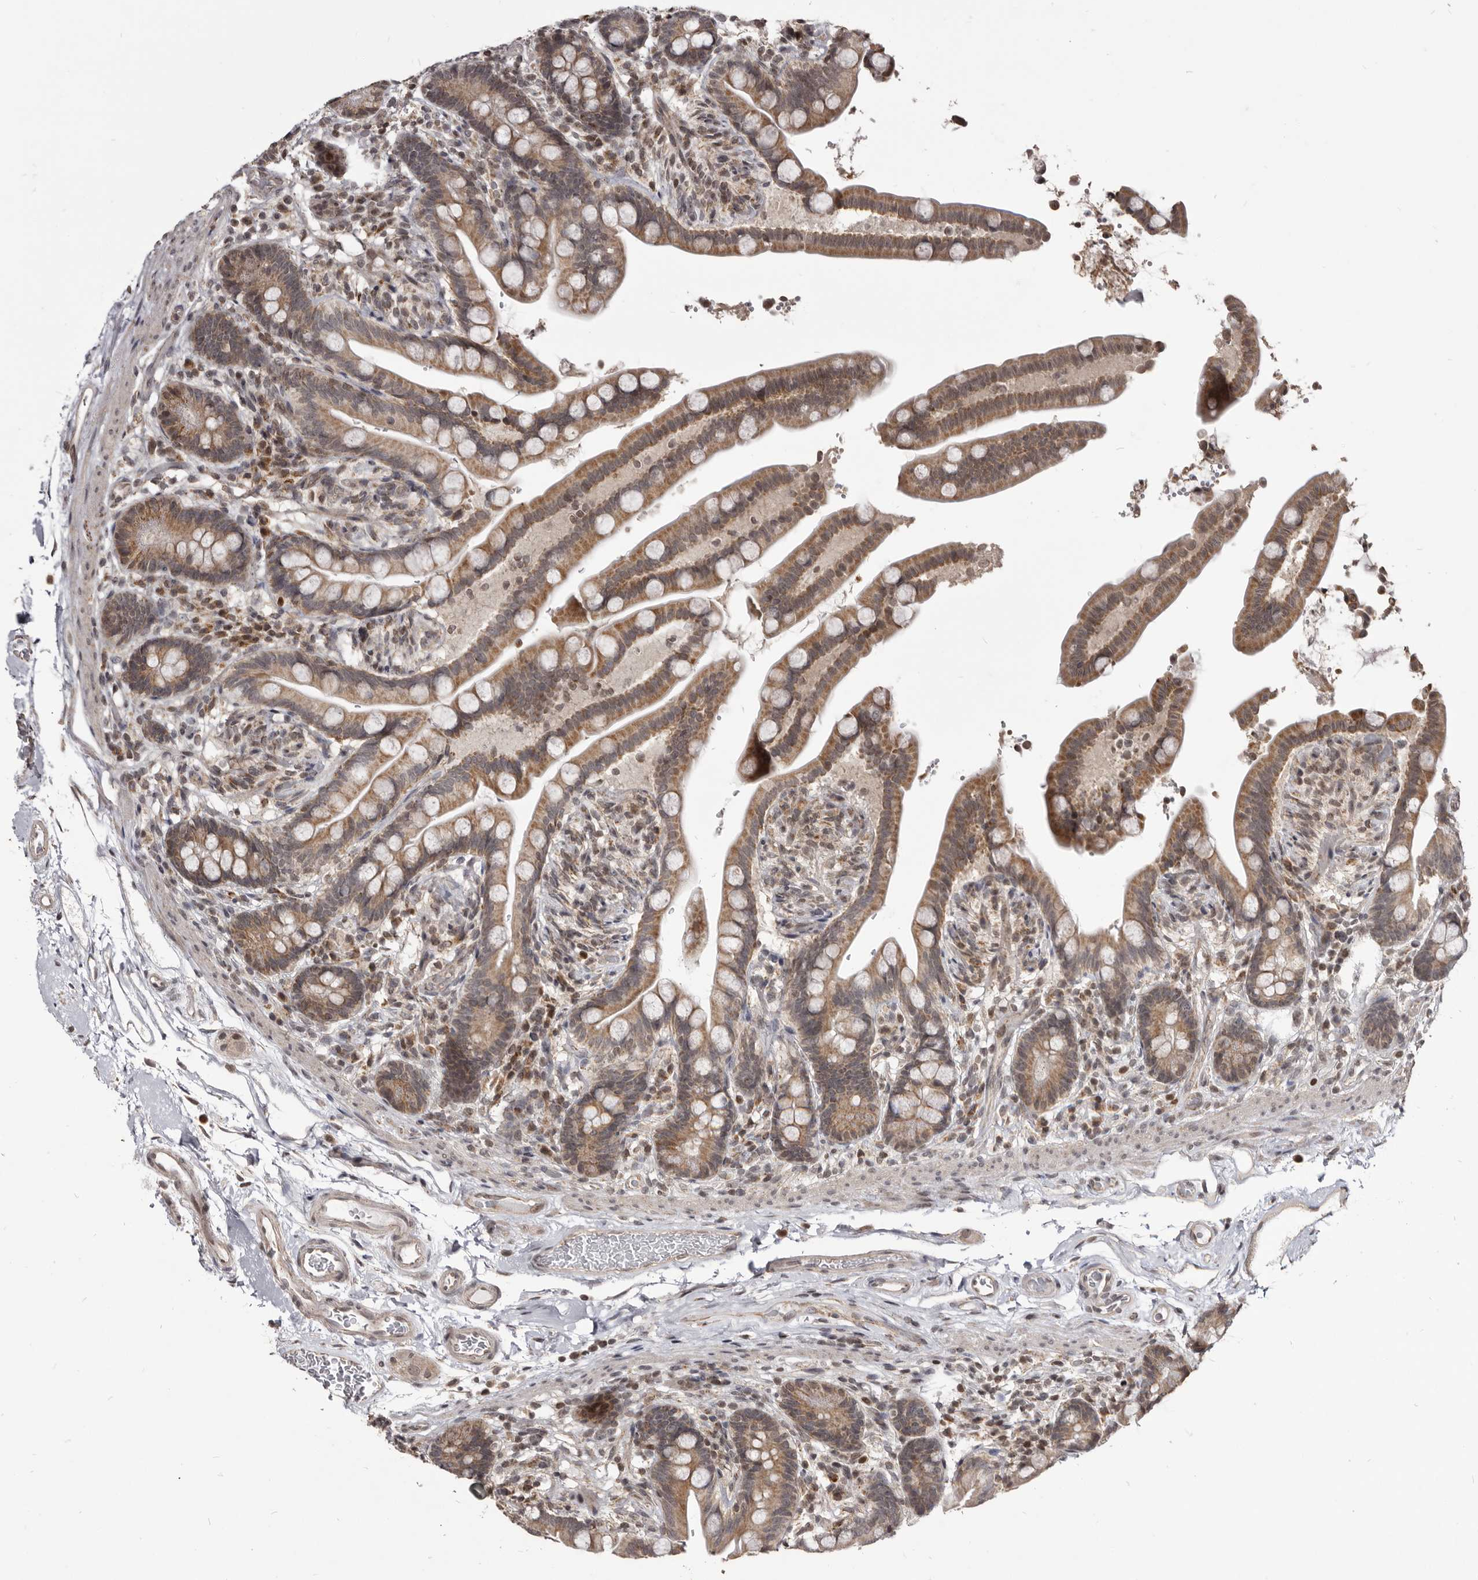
{"staining": {"intensity": "negative", "quantity": "none", "location": "none"}, "tissue": "colon", "cell_type": "Endothelial cells", "image_type": "normal", "snomed": [{"axis": "morphology", "description": "Normal tissue, NOS"}, {"axis": "topography", "description": "Smooth muscle"}, {"axis": "topography", "description": "Colon"}], "caption": "Immunohistochemistry (IHC) image of benign colon stained for a protein (brown), which reveals no positivity in endothelial cells. Nuclei are stained in blue.", "gene": "THUMPD1", "patient": {"sex": "male", "age": 73}}